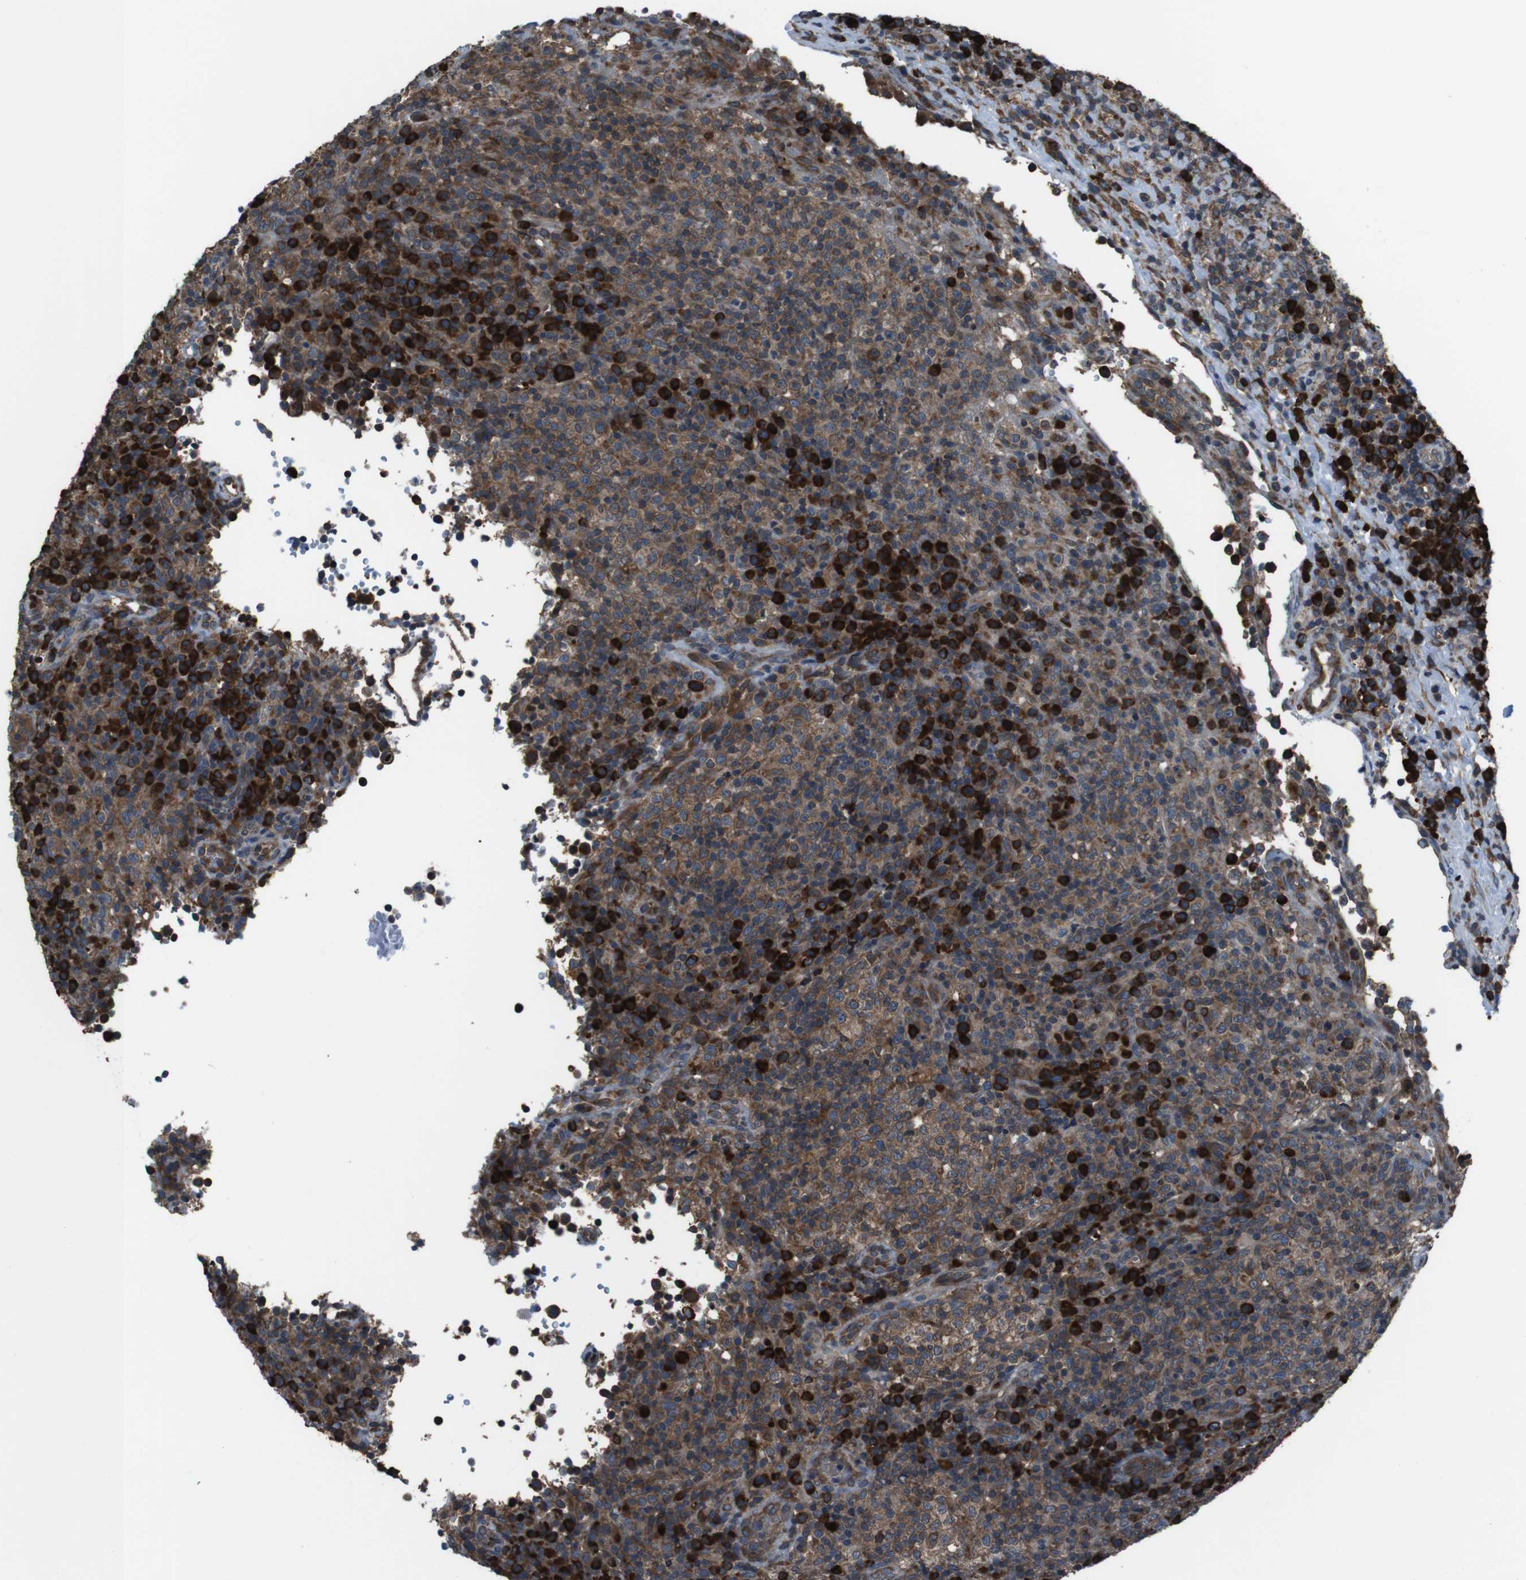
{"staining": {"intensity": "moderate", "quantity": ">75%", "location": "cytoplasmic/membranous"}, "tissue": "lymphoma", "cell_type": "Tumor cells", "image_type": "cancer", "snomed": [{"axis": "morphology", "description": "Malignant lymphoma, non-Hodgkin's type, High grade"}, {"axis": "topography", "description": "Lymph node"}], "caption": "A medium amount of moderate cytoplasmic/membranous staining is identified in approximately >75% of tumor cells in lymphoma tissue.", "gene": "SSR3", "patient": {"sex": "female", "age": 76}}